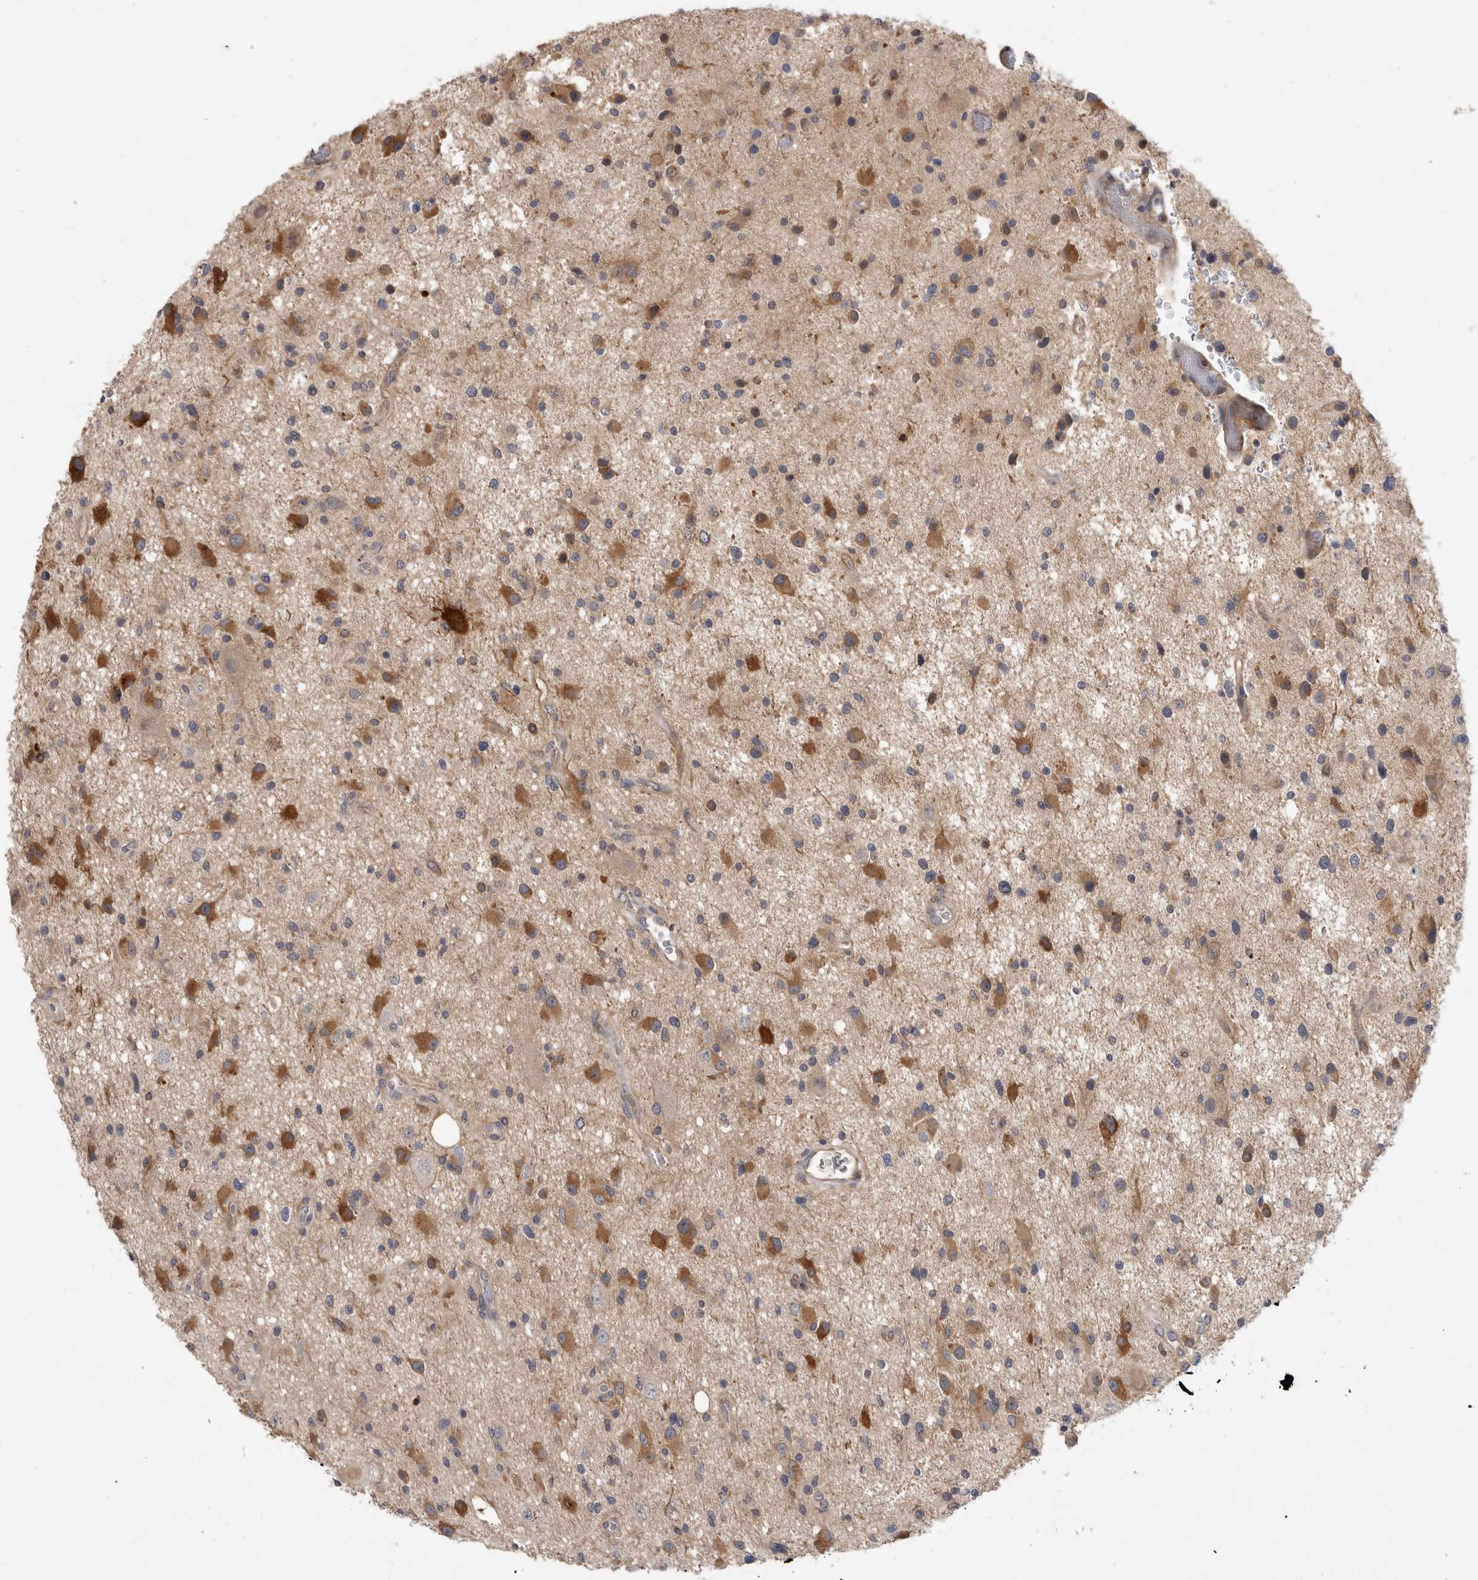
{"staining": {"intensity": "moderate", "quantity": "25%-75%", "location": "cytoplasmic/membranous"}, "tissue": "glioma", "cell_type": "Tumor cells", "image_type": "cancer", "snomed": [{"axis": "morphology", "description": "Glioma, malignant, High grade"}, {"axis": "topography", "description": "Brain"}], "caption": "A high-resolution micrograph shows immunohistochemistry staining of malignant glioma (high-grade), which demonstrates moderate cytoplasmic/membranous expression in about 25%-75% of tumor cells. (DAB IHC, brown staining for protein, blue staining for nuclei).", "gene": "ANKFY1", "patient": {"sex": "male", "age": 33}}